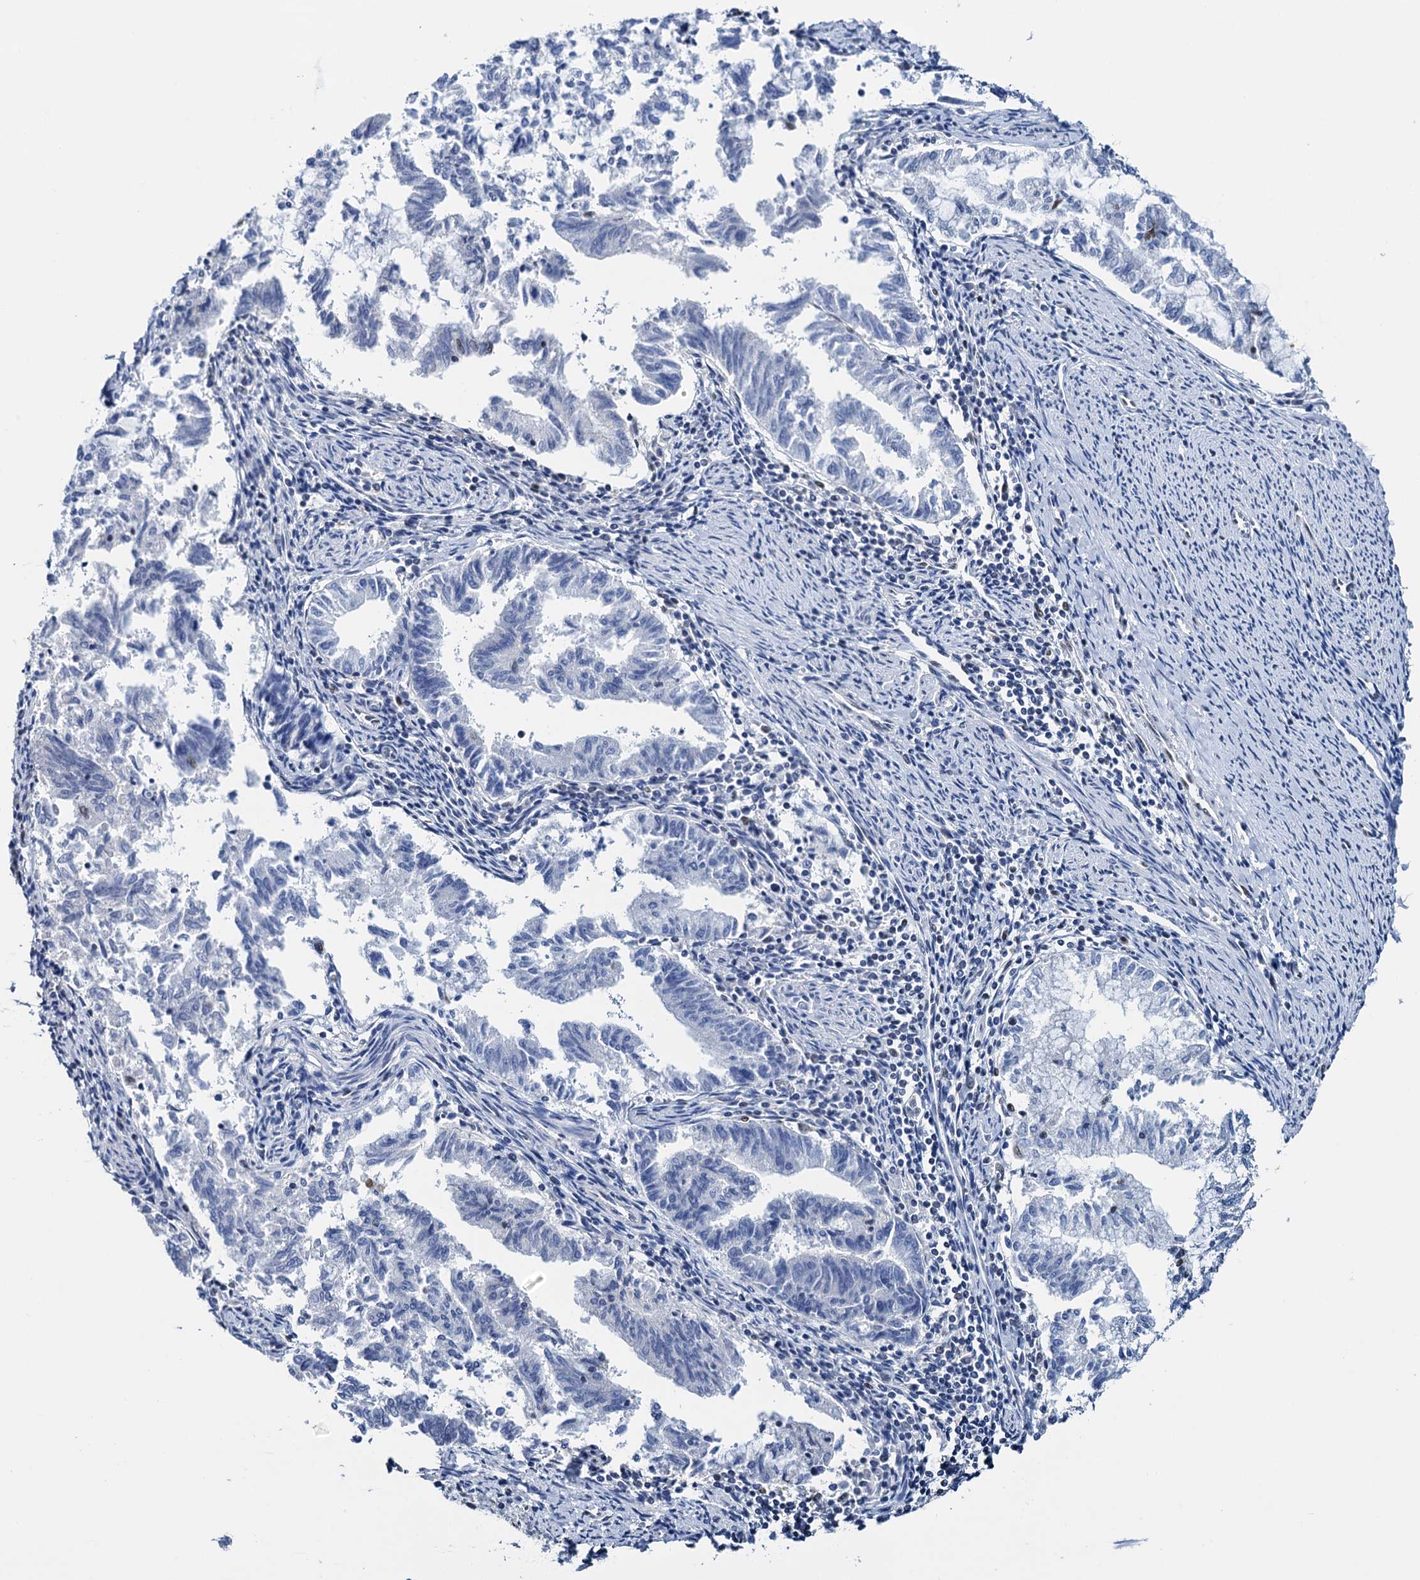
{"staining": {"intensity": "negative", "quantity": "none", "location": "none"}, "tissue": "endometrial cancer", "cell_type": "Tumor cells", "image_type": "cancer", "snomed": [{"axis": "morphology", "description": "Adenocarcinoma, NOS"}, {"axis": "topography", "description": "Endometrium"}], "caption": "The photomicrograph exhibits no significant staining in tumor cells of endometrial cancer. Nuclei are stained in blue.", "gene": "SLTM", "patient": {"sex": "female", "age": 79}}